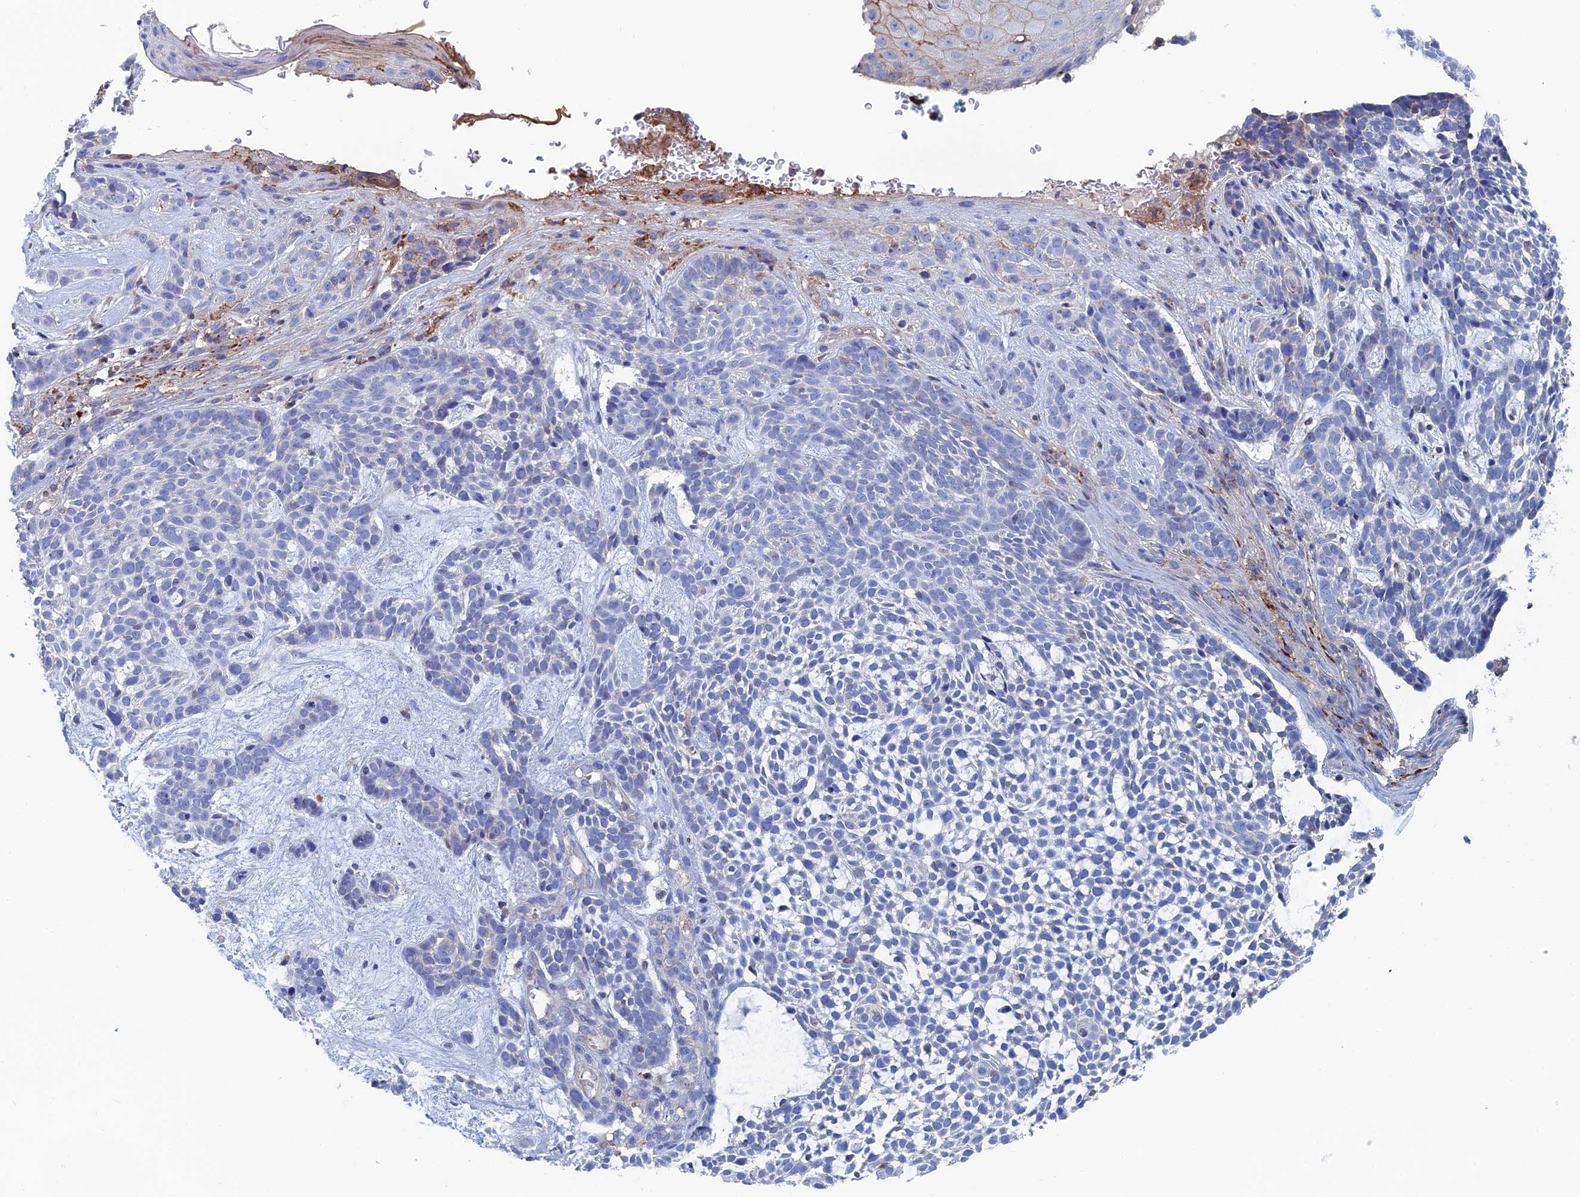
{"staining": {"intensity": "negative", "quantity": "none", "location": "none"}, "tissue": "skin cancer", "cell_type": "Tumor cells", "image_type": "cancer", "snomed": [{"axis": "morphology", "description": "Basal cell carcinoma"}, {"axis": "topography", "description": "Skin"}], "caption": "Immunohistochemical staining of human basal cell carcinoma (skin) demonstrates no significant expression in tumor cells.", "gene": "SNX11", "patient": {"sex": "male", "age": 71}}